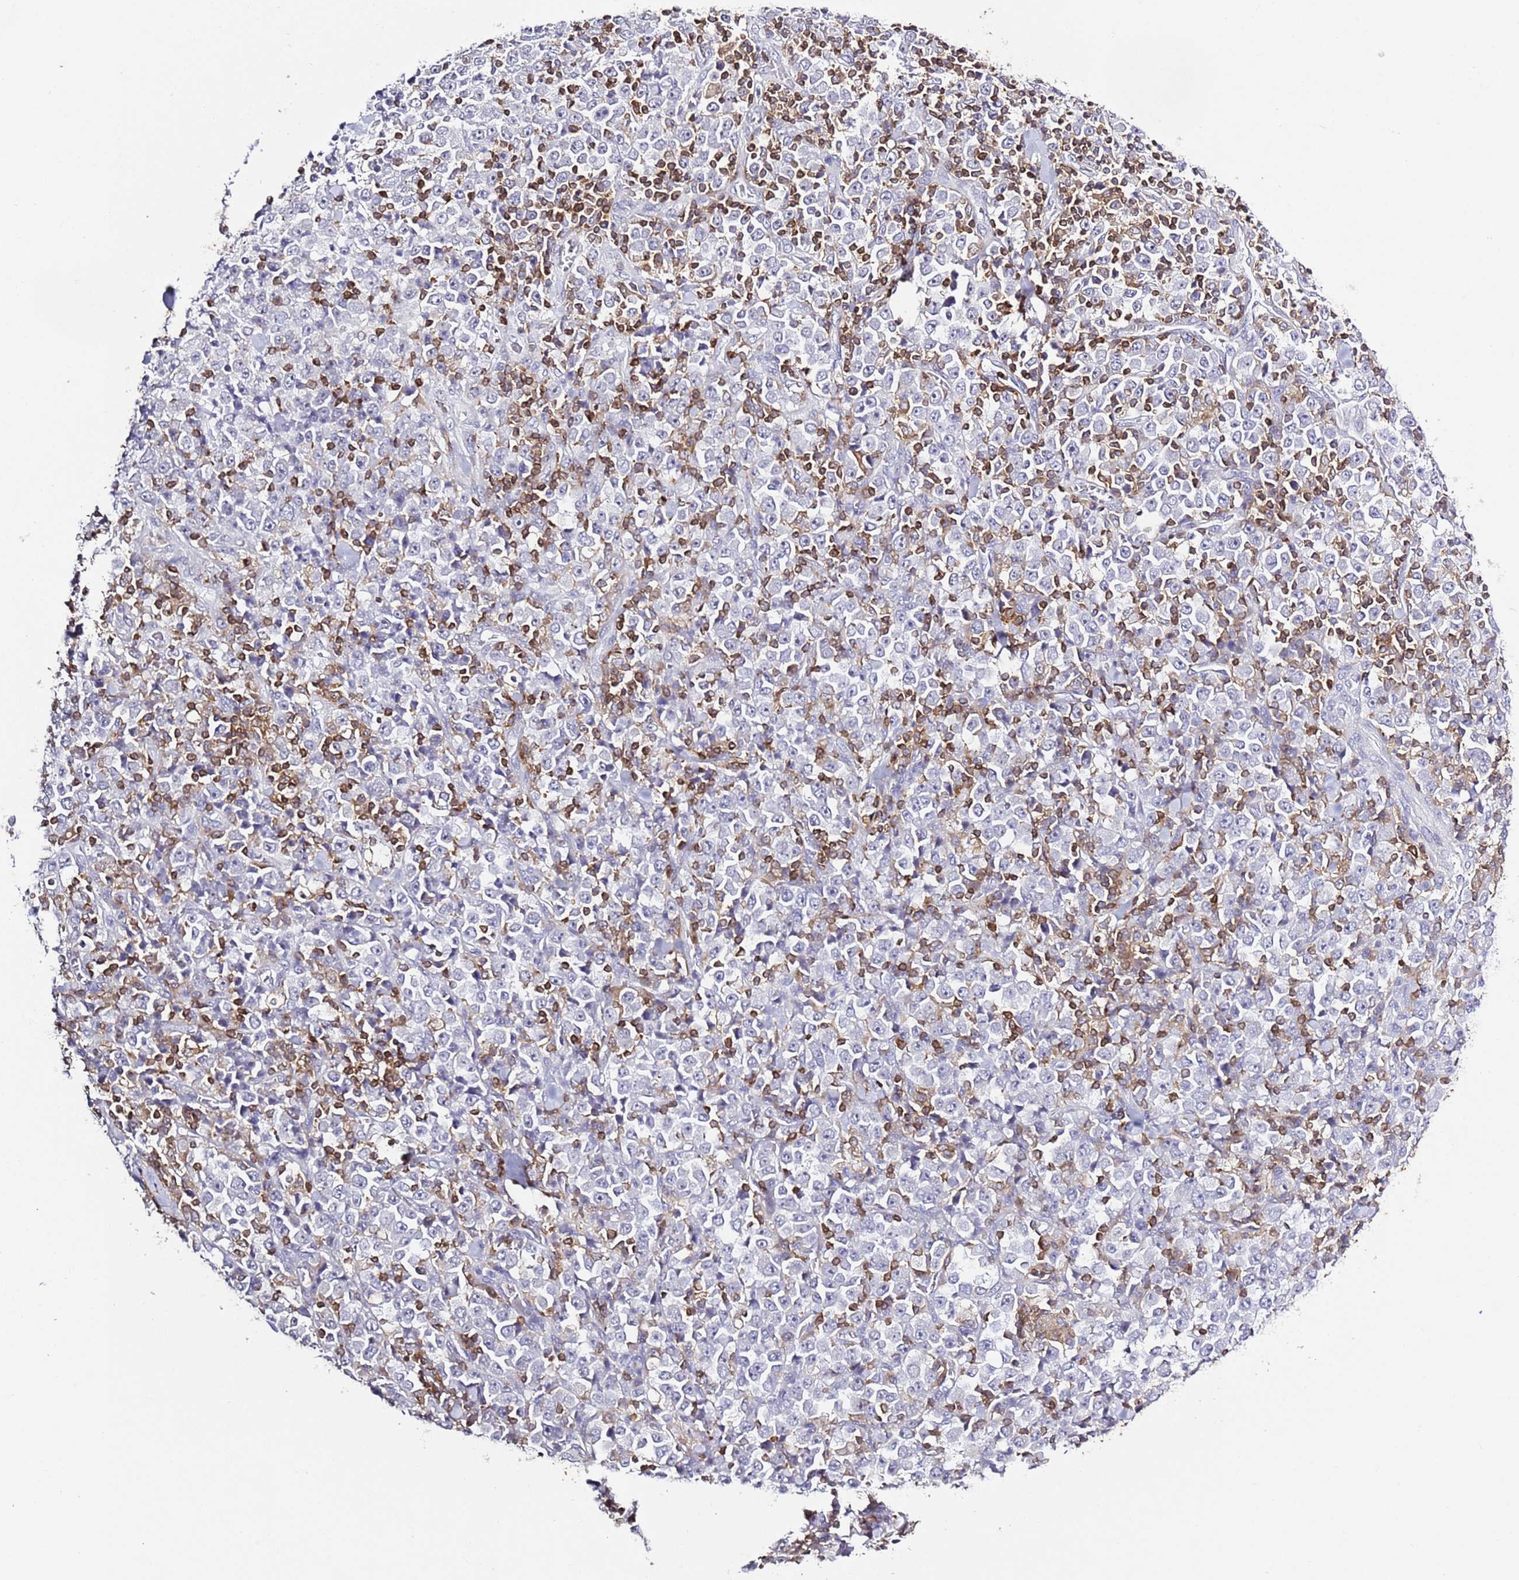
{"staining": {"intensity": "negative", "quantity": "none", "location": "none"}, "tissue": "stomach cancer", "cell_type": "Tumor cells", "image_type": "cancer", "snomed": [{"axis": "morphology", "description": "Normal tissue, NOS"}, {"axis": "morphology", "description": "Adenocarcinoma, NOS"}, {"axis": "topography", "description": "Stomach, upper"}, {"axis": "topography", "description": "Stomach"}], "caption": "Image shows no significant protein staining in tumor cells of stomach cancer (adenocarcinoma).", "gene": "LPXN", "patient": {"sex": "male", "age": 59}}